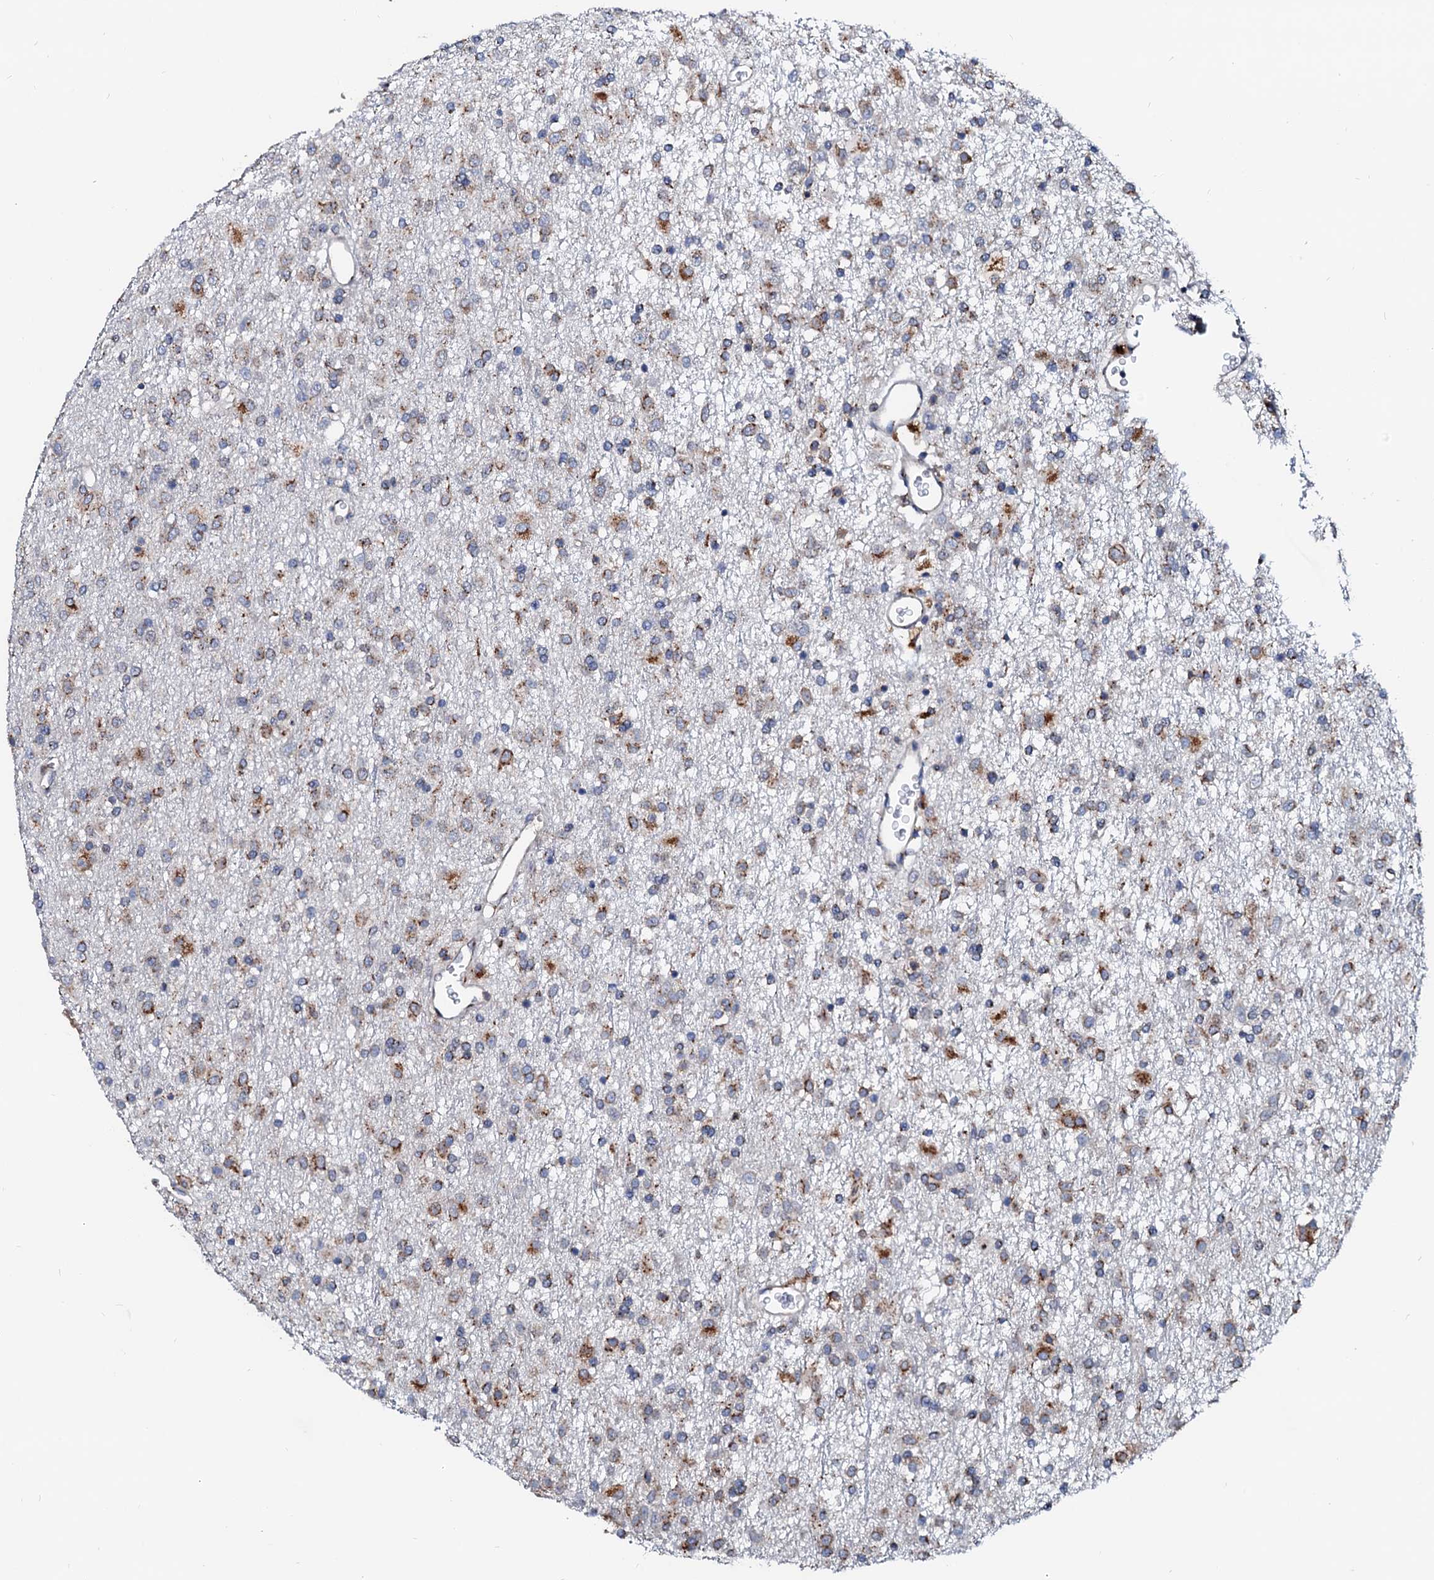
{"staining": {"intensity": "strong", "quantity": "25%-75%", "location": "cytoplasmic/membranous"}, "tissue": "glioma", "cell_type": "Tumor cells", "image_type": "cancer", "snomed": [{"axis": "morphology", "description": "Glioma, malignant, Low grade"}, {"axis": "topography", "description": "Brain"}], "caption": "This is an image of immunohistochemistry (IHC) staining of low-grade glioma (malignant), which shows strong staining in the cytoplasmic/membranous of tumor cells.", "gene": "LMAN1", "patient": {"sex": "male", "age": 65}}